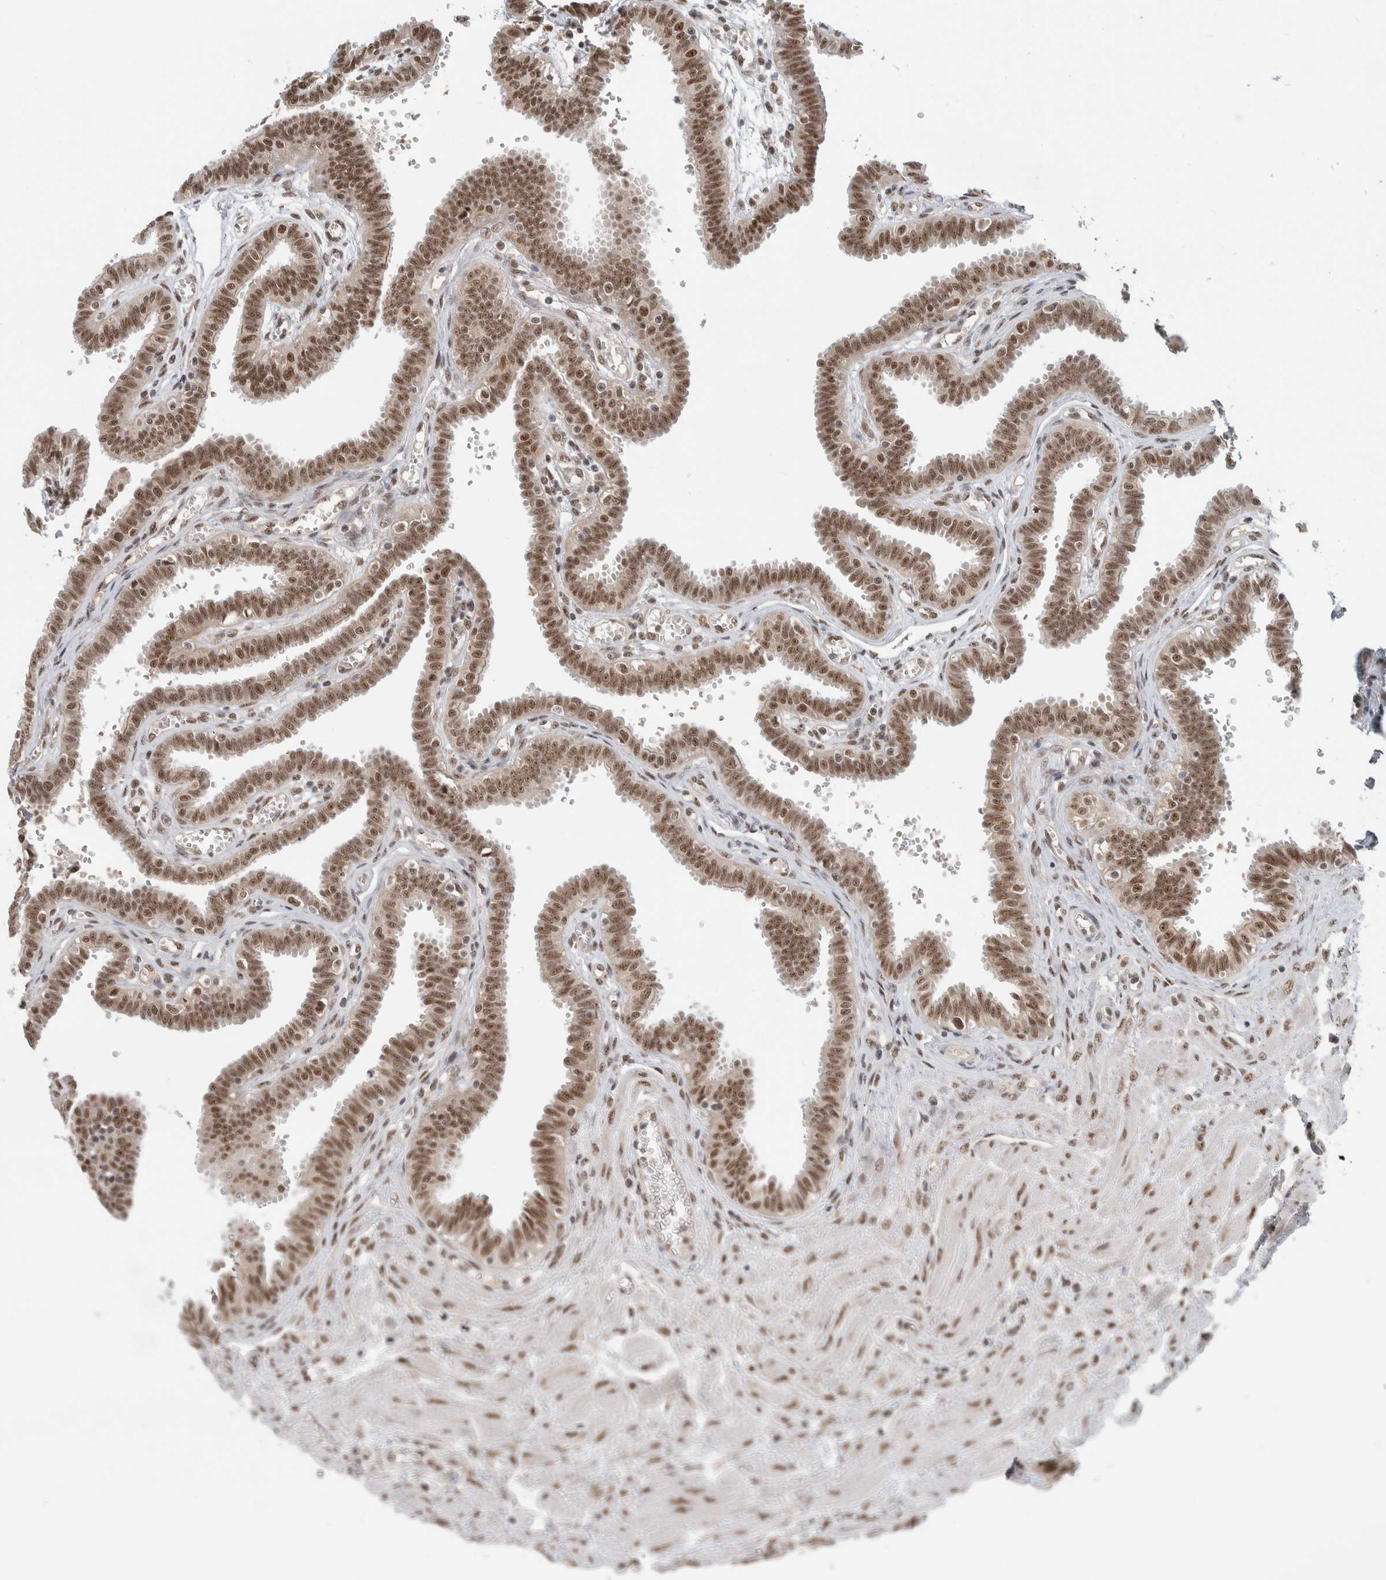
{"staining": {"intensity": "moderate", "quantity": ">75%", "location": "nuclear"}, "tissue": "fallopian tube", "cell_type": "Glandular cells", "image_type": "normal", "snomed": [{"axis": "morphology", "description": "Normal tissue, NOS"}, {"axis": "topography", "description": "Fallopian tube"}], "caption": "The image displays immunohistochemical staining of benign fallopian tube. There is moderate nuclear positivity is appreciated in about >75% of glandular cells.", "gene": "NCAPG2", "patient": {"sex": "female", "age": 32}}